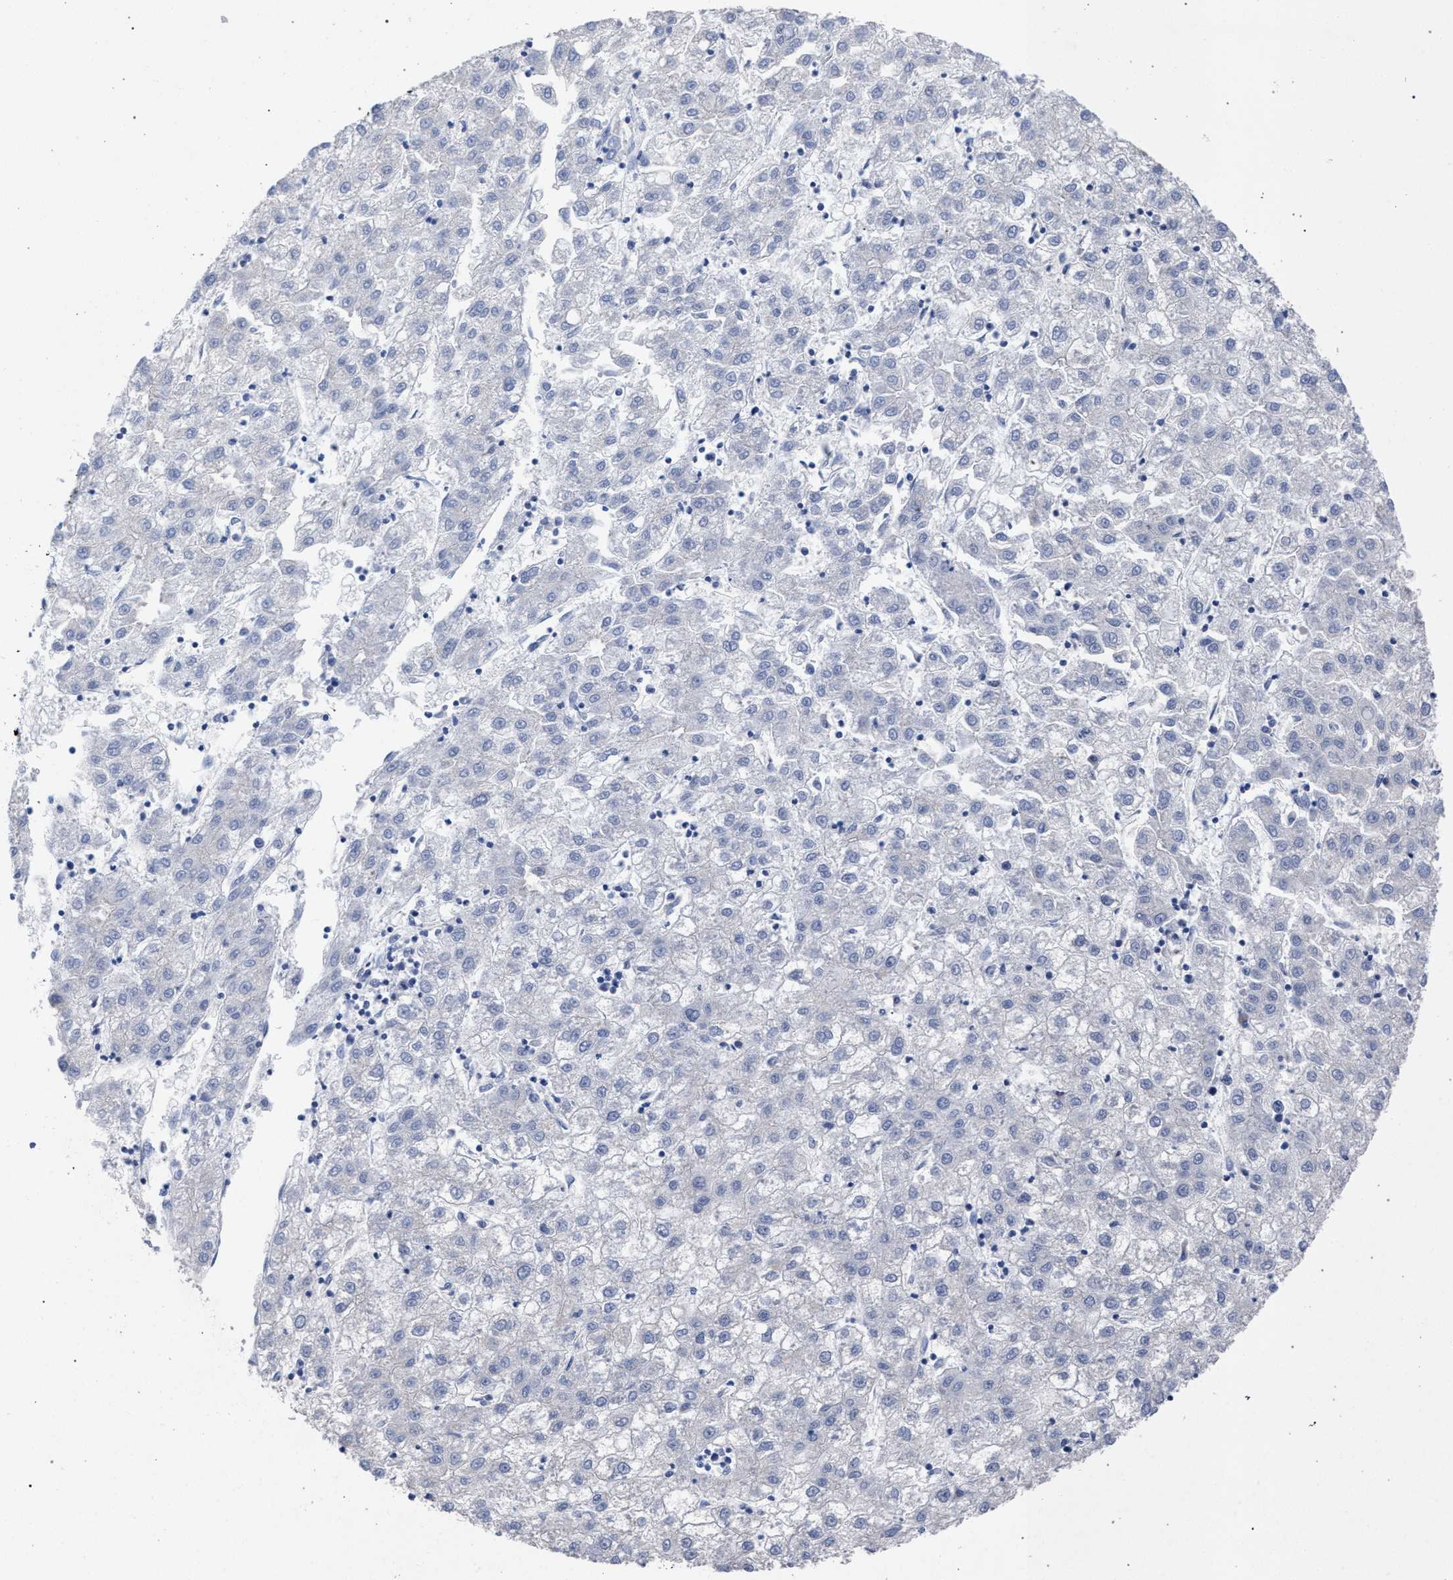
{"staining": {"intensity": "negative", "quantity": "none", "location": "none"}, "tissue": "liver cancer", "cell_type": "Tumor cells", "image_type": "cancer", "snomed": [{"axis": "morphology", "description": "Carcinoma, Hepatocellular, NOS"}, {"axis": "topography", "description": "Liver"}], "caption": "An image of human liver hepatocellular carcinoma is negative for staining in tumor cells.", "gene": "GOLGA2", "patient": {"sex": "male", "age": 72}}